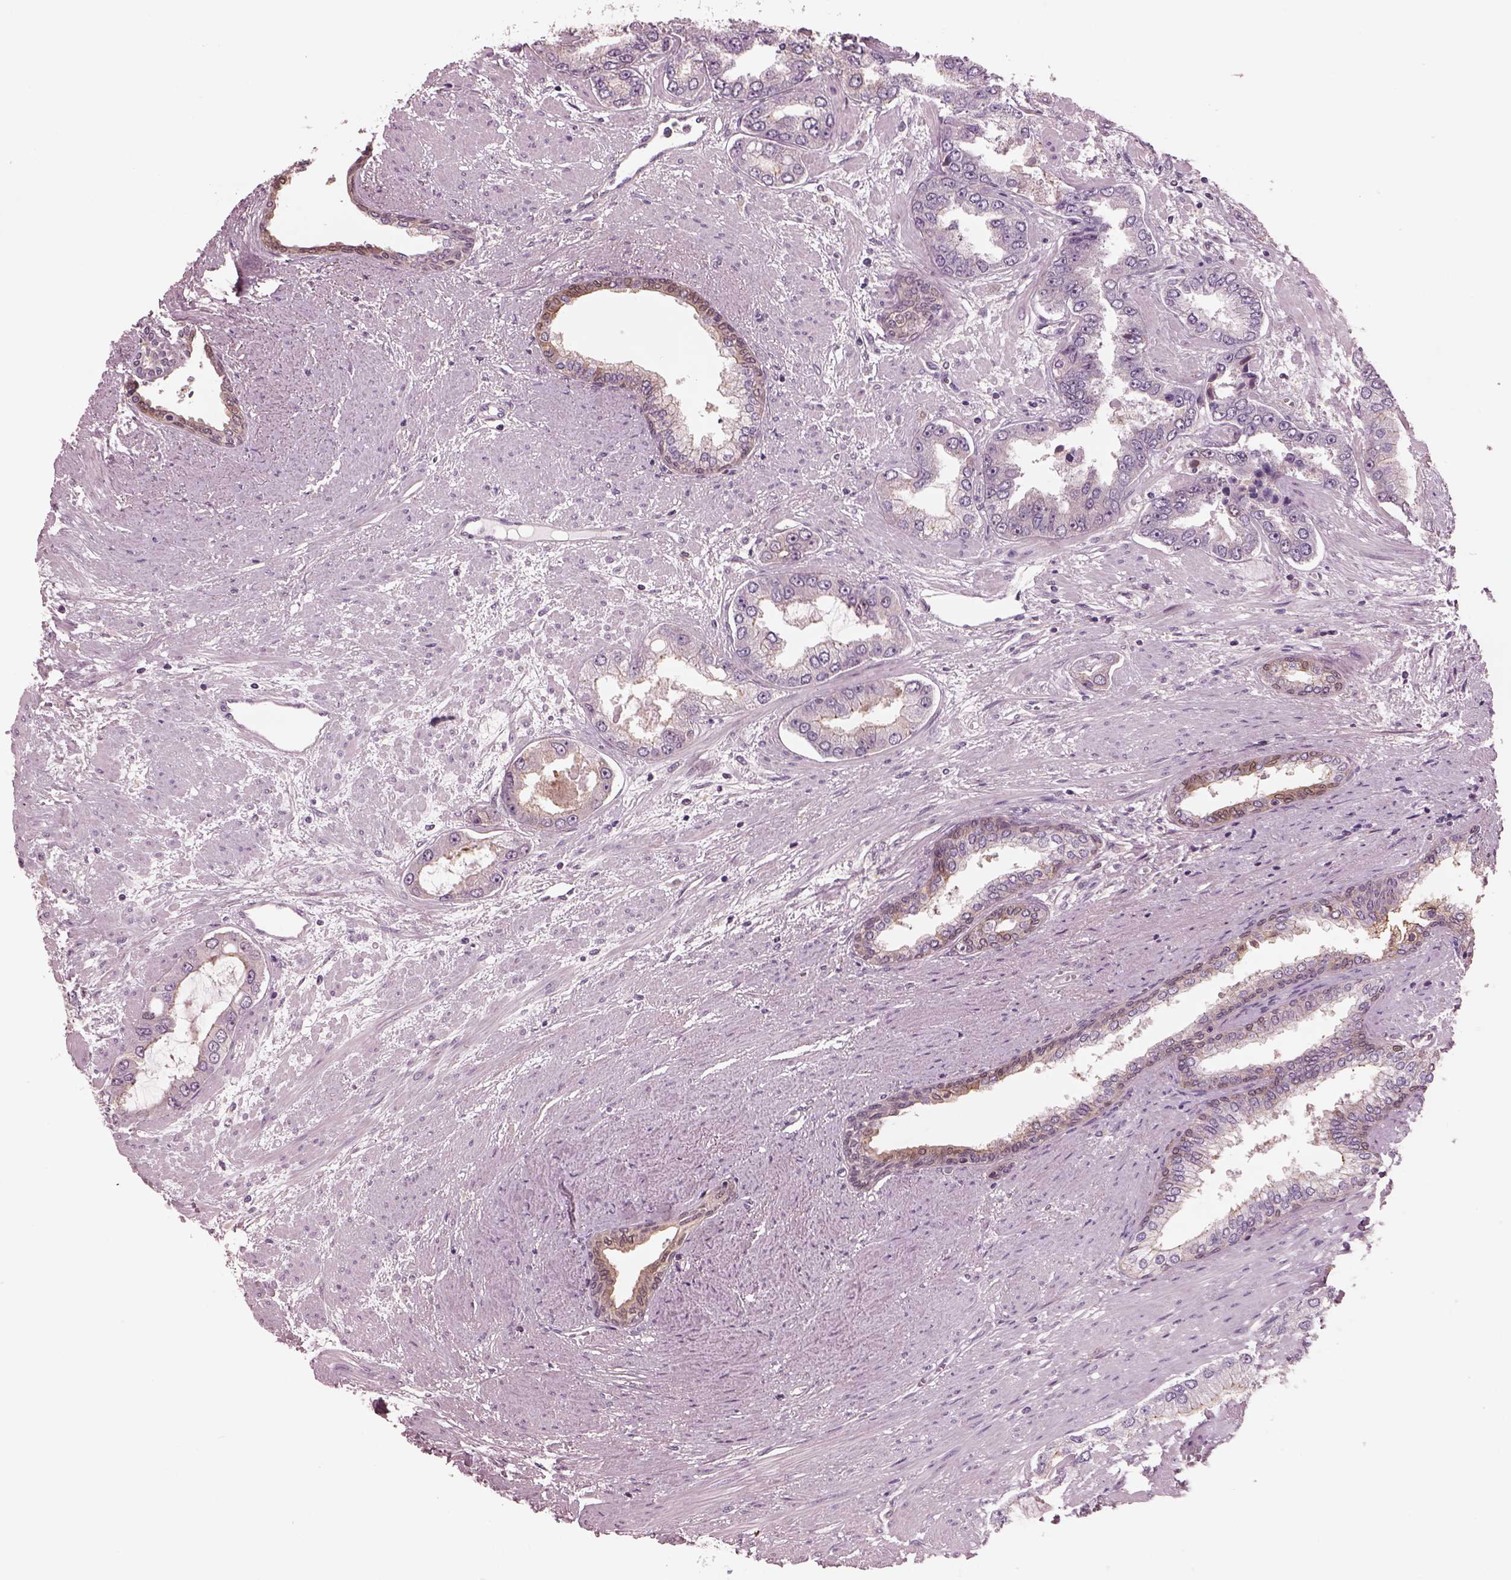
{"staining": {"intensity": "negative", "quantity": "none", "location": "none"}, "tissue": "prostate cancer", "cell_type": "Tumor cells", "image_type": "cancer", "snomed": [{"axis": "morphology", "description": "Adenocarcinoma, Low grade"}, {"axis": "topography", "description": "Prostate"}], "caption": "Protein analysis of low-grade adenocarcinoma (prostate) displays no significant expression in tumor cells.", "gene": "SRI", "patient": {"sex": "male", "age": 60}}